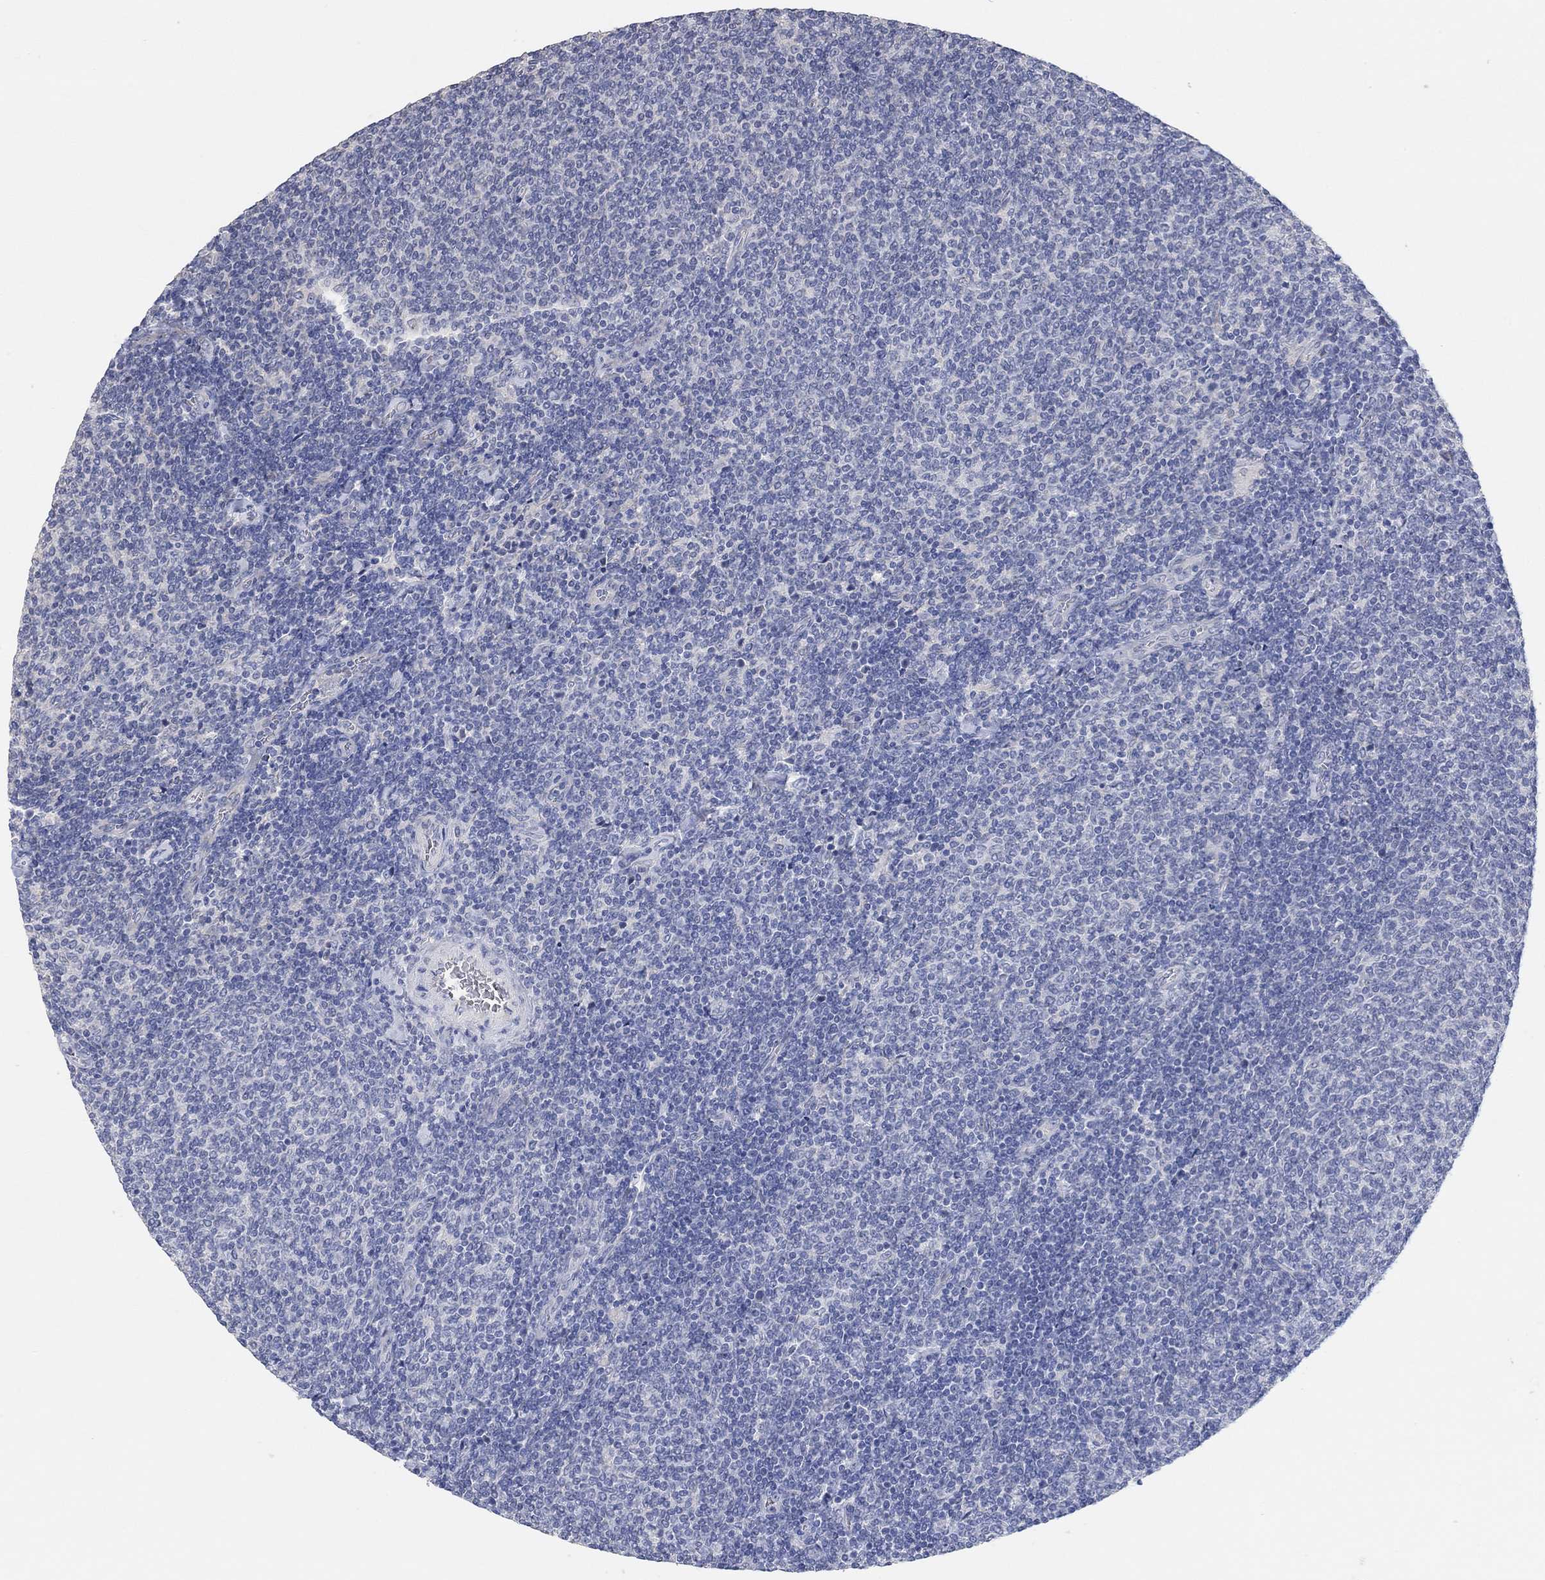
{"staining": {"intensity": "negative", "quantity": "none", "location": "none"}, "tissue": "lymphoma", "cell_type": "Tumor cells", "image_type": "cancer", "snomed": [{"axis": "morphology", "description": "Malignant lymphoma, non-Hodgkin's type, Low grade"}, {"axis": "topography", "description": "Lymph node"}], "caption": "A high-resolution image shows immunohistochemistry (IHC) staining of lymphoma, which demonstrates no significant staining in tumor cells.", "gene": "NLRP14", "patient": {"sex": "male", "age": 52}}